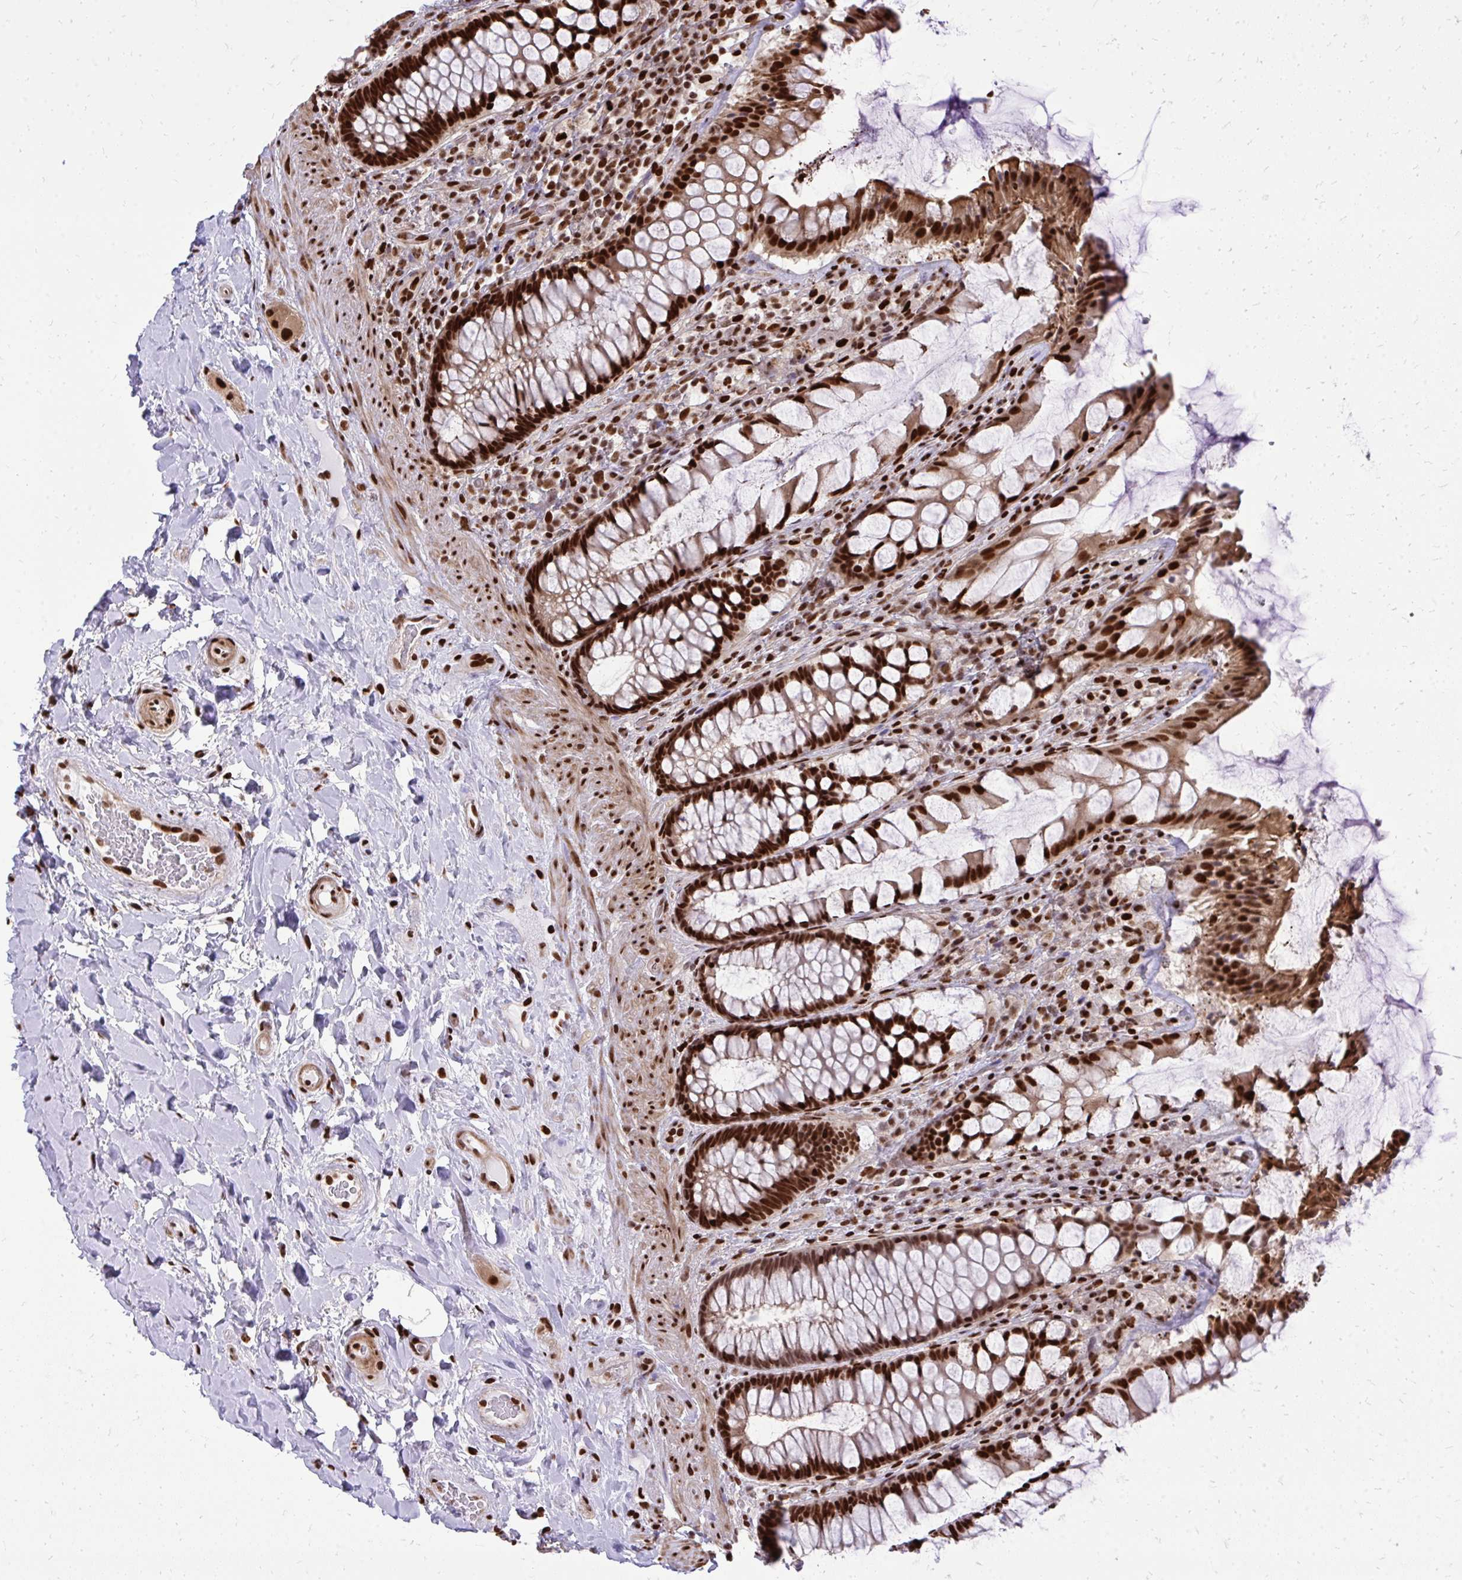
{"staining": {"intensity": "strong", "quantity": ">75%", "location": "nuclear"}, "tissue": "rectum", "cell_type": "Glandular cells", "image_type": "normal", "snomed": [{"axis": "morphology", "description": "Normal tissue, NOS"}, {"axis": "topography", "description": "Rectum"}], "caption": "Protein analysis of normal rectum shows strong nuclear positivity in about >75% of glandular cells.", "gene": "TBL1Y", "patient": {"sex": "female", "age": 58}}